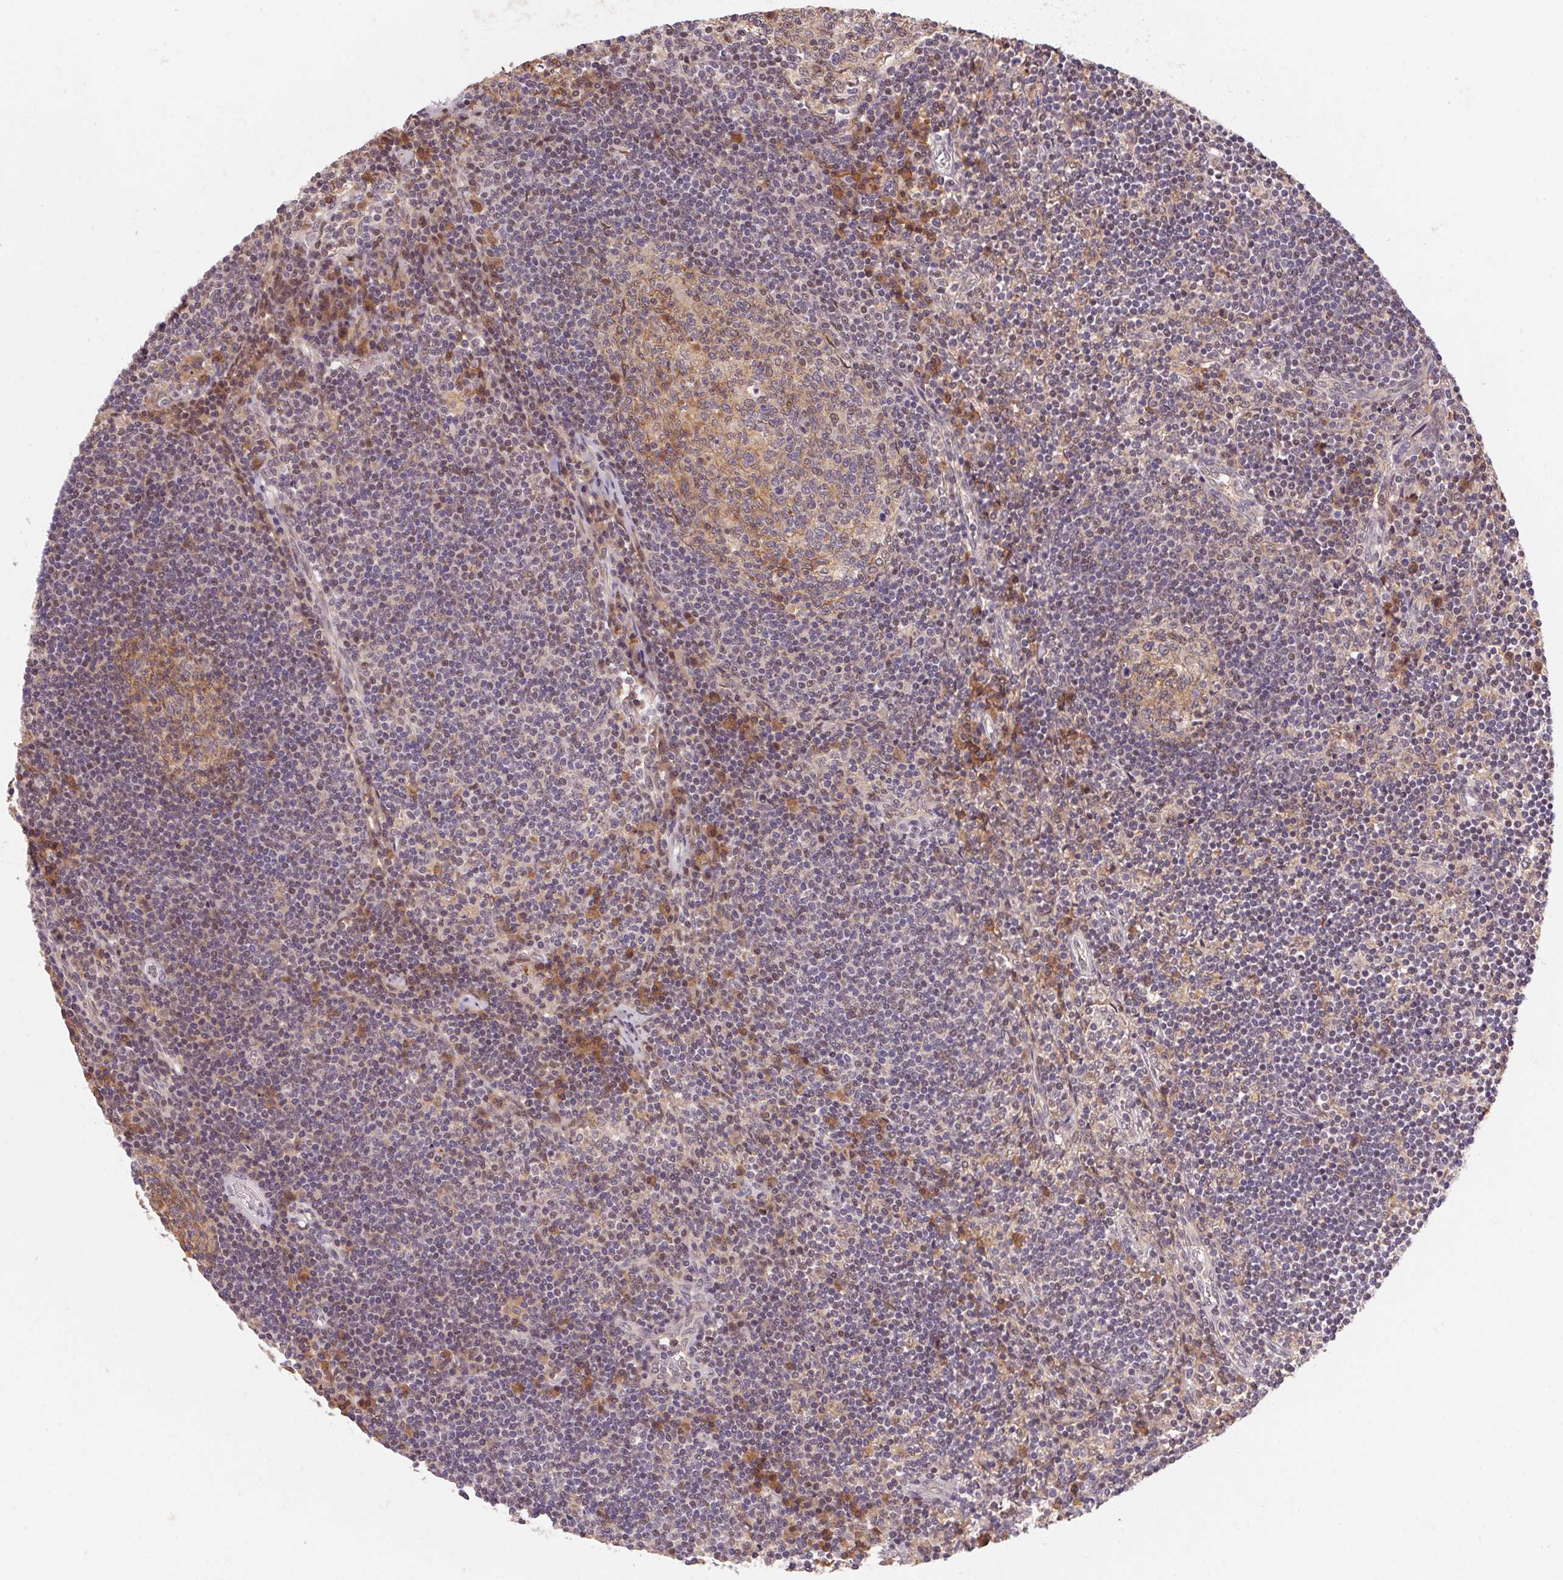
{"staining": {"intensity": "weak", "quantity": "25%-75%", "location": "cytoplasmic/membranous,nuclear"}, "tissue": "lymph node", "cell_type": "Germinal center cells", "image_type": "normal", "snomed": [{"axis": "morphology", "description": "Normal tissue, NOS"}, {"axis": "topography", "description": "Lymph node"}], "caption": "Immunohistochemical staining of unremarkable human lymph node displays weak cytoplasmic/membranous,nuclear protein expression in approximately 25%-75% of germinal center cells.", "gene": "SLC52A2", "patient": {"sex": "male", "age": 67}}